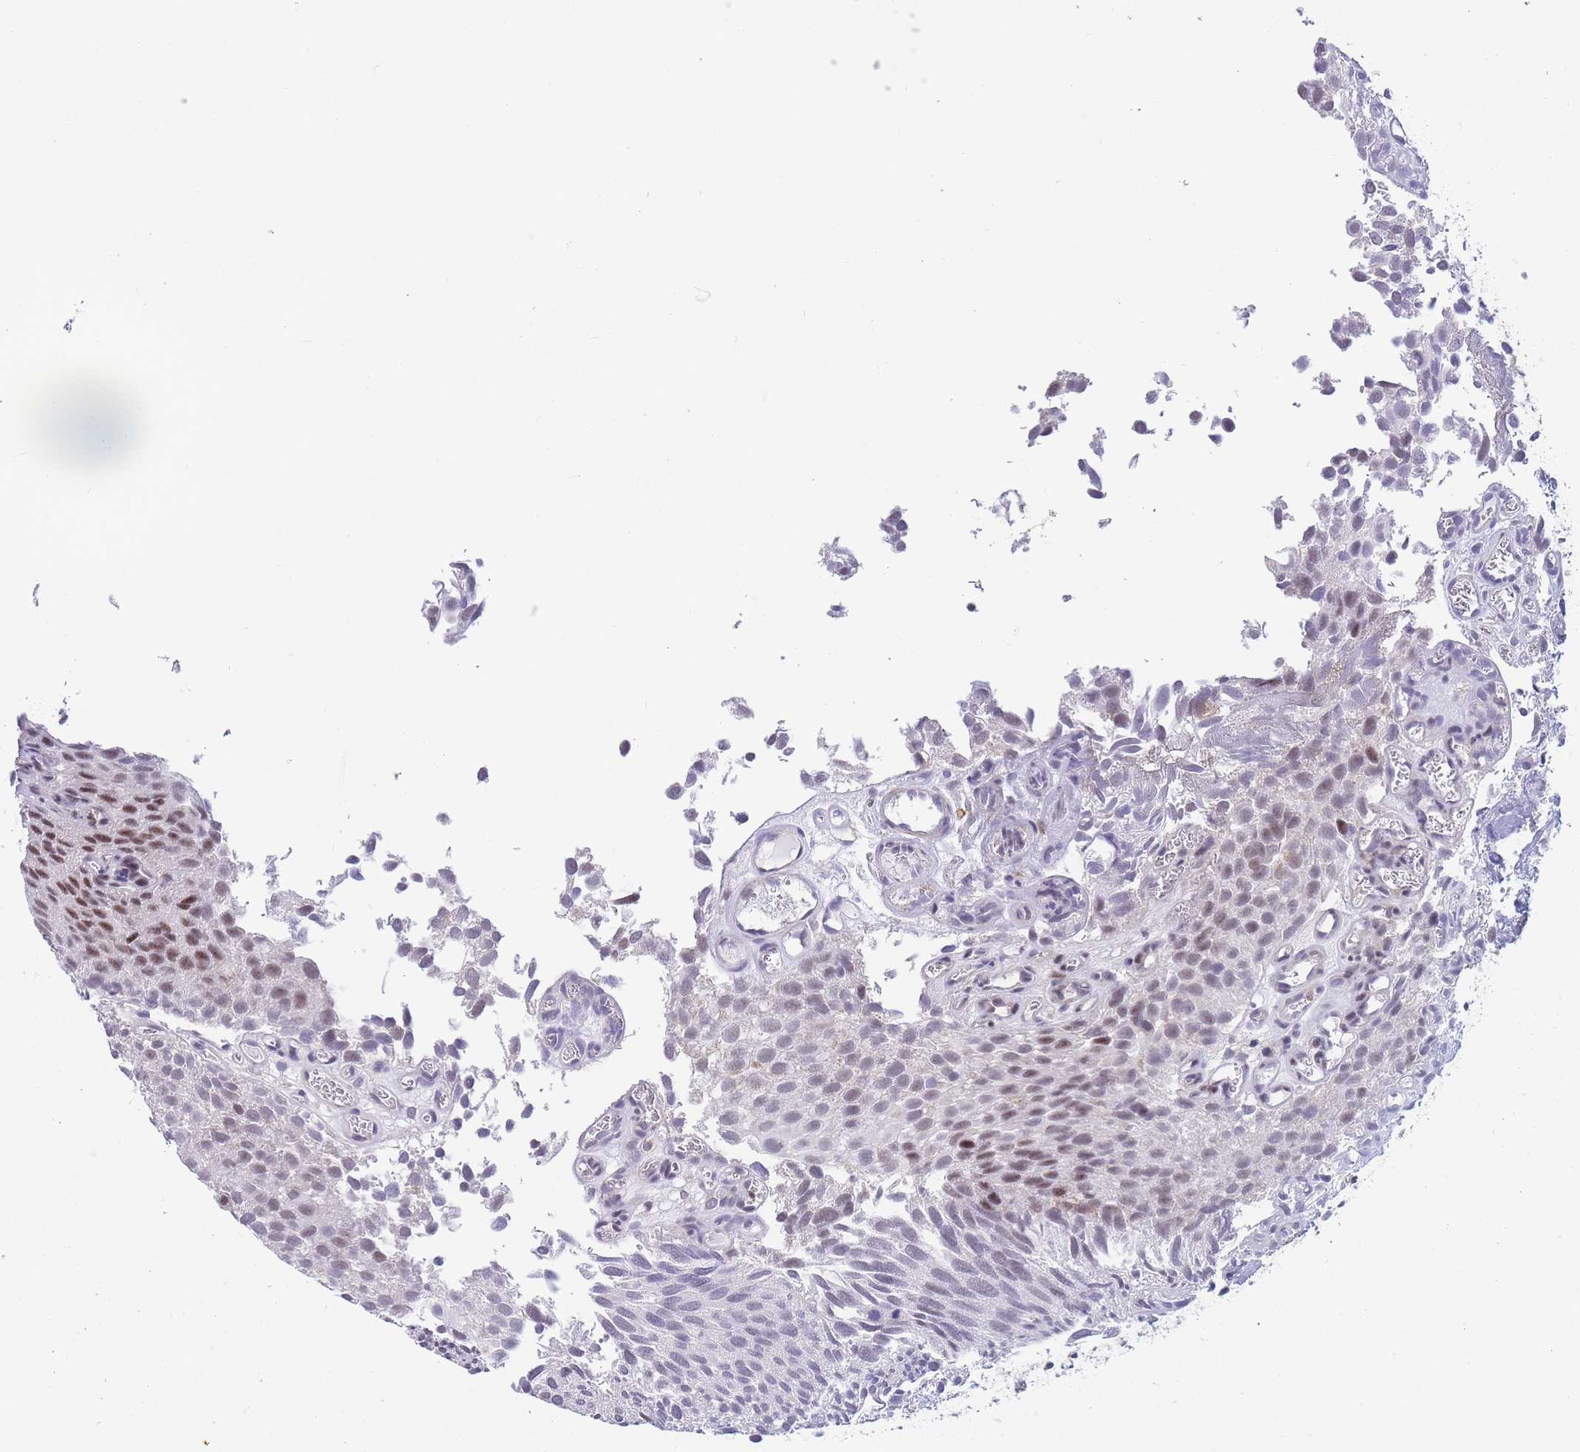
{"staining": {"intensity": "moderate", "quantity": "<25%", "location": "nuclear"}, "tissue": "urothelial cancer", "cell_type": "Tumor cells", "image_type": "cancer", "snomed": [{"axis": "morphology", "description": "Urothelial carcinoma, Low grade"}, {"axis": "topography", "description": "Urinary bladder"}], "caption": "This image shows urothelial carcinoma (low-grade) stained with immunohistochemistry to label a protein in brown. The nuclear of tumor cells show moderate positivity for the protein. Nuclei are counter-stained blue.", "gene": "ASAP3", "patient": {"sex": "male", "age": 88}}